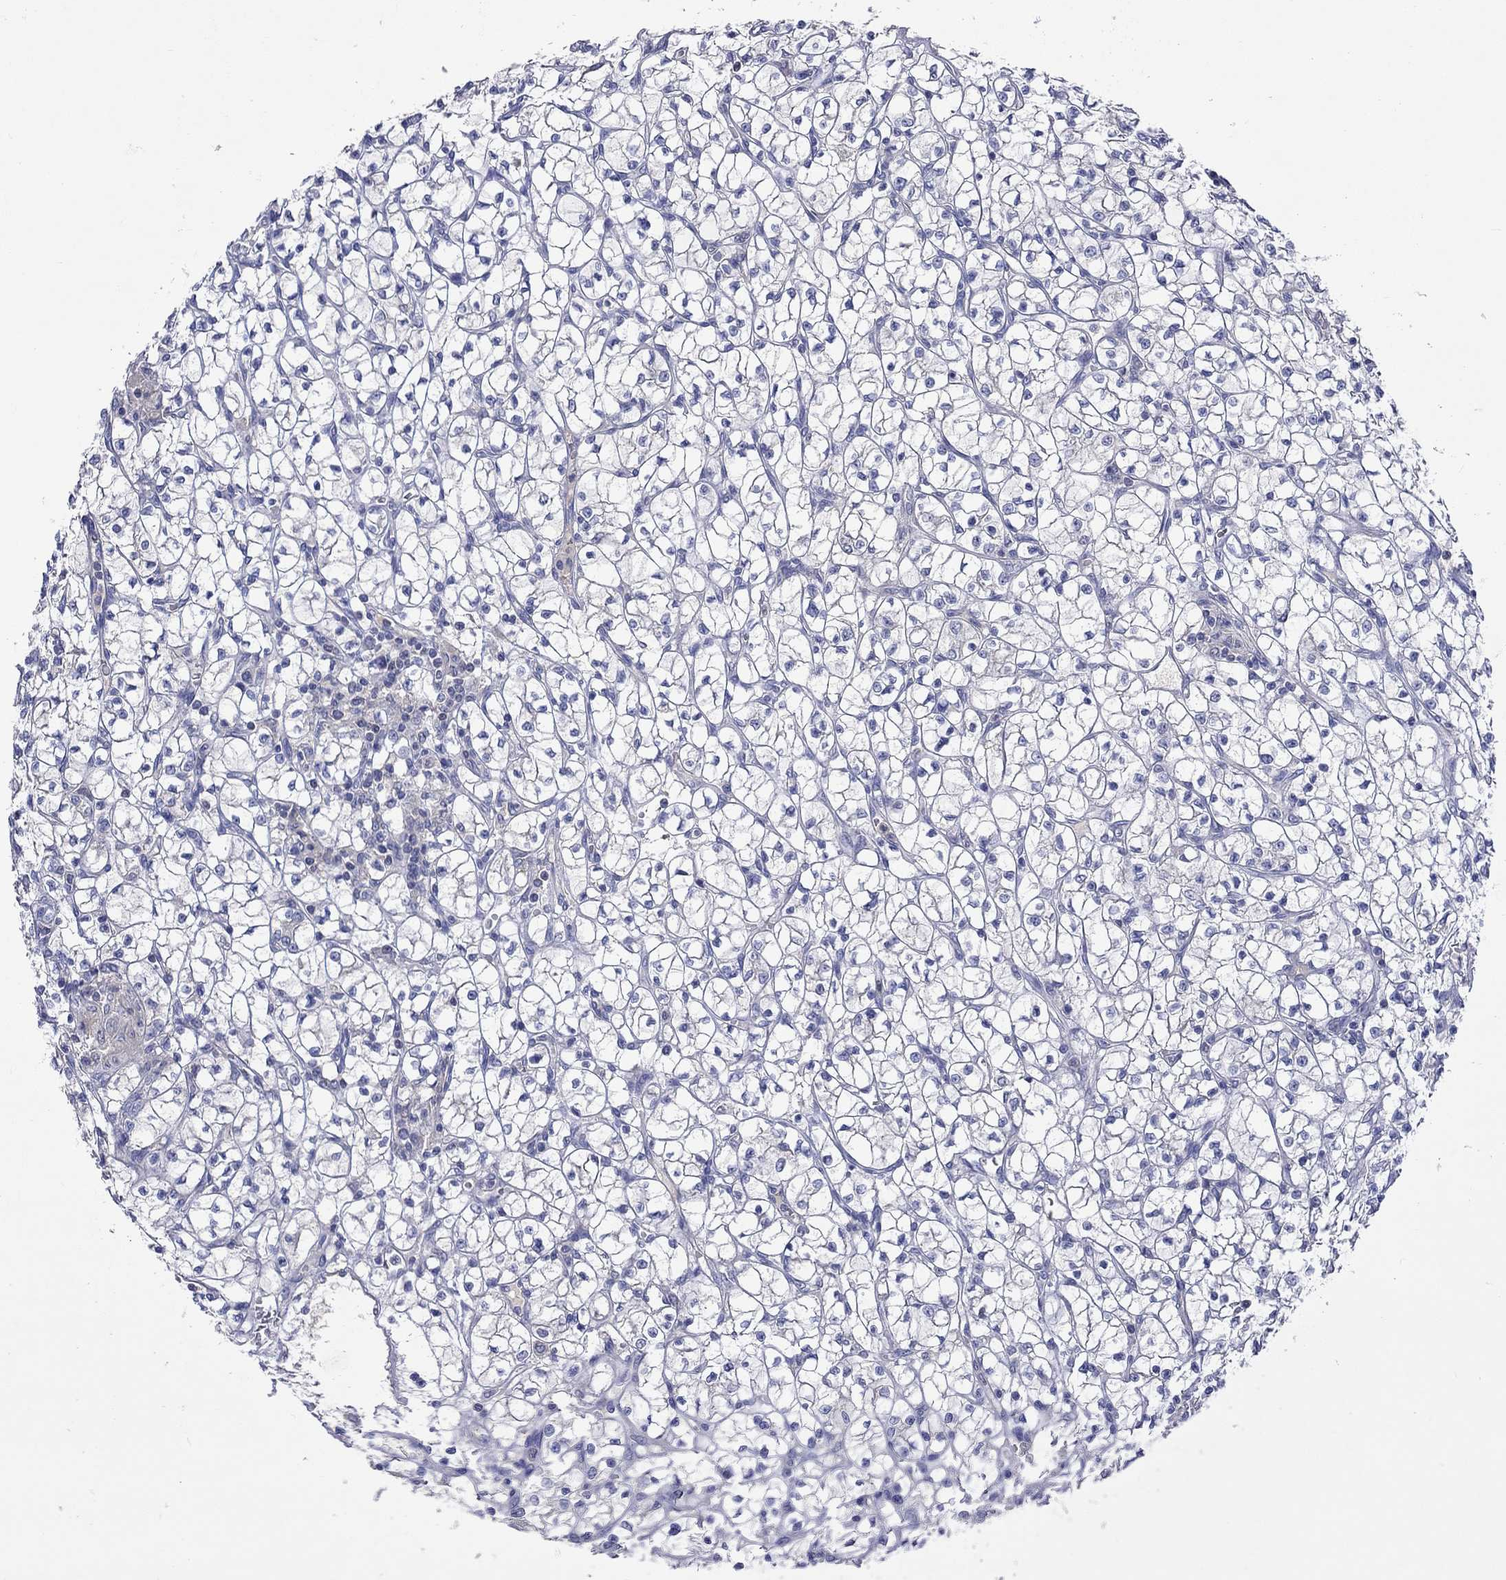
{"staining": {"intensity": "negative", "quantity": "none", "location": "none"}, "tissue": "renal cancer", "cell_type": "Tumor cells", "image_type": "cancer", "snomed": [{"axis": "morphology", "description": "Adenocarcinoma, NOS"}, {"axis": "topography", "description": "Kidney"}], "caption": "A high-resolution micrograph shows immunohistochemistry (IHC) staining of renal cancer, which exhibits no significant expression in tumor cells.", "gene": "LRFN4", "patient": {"sex": "female", "age": 64}}